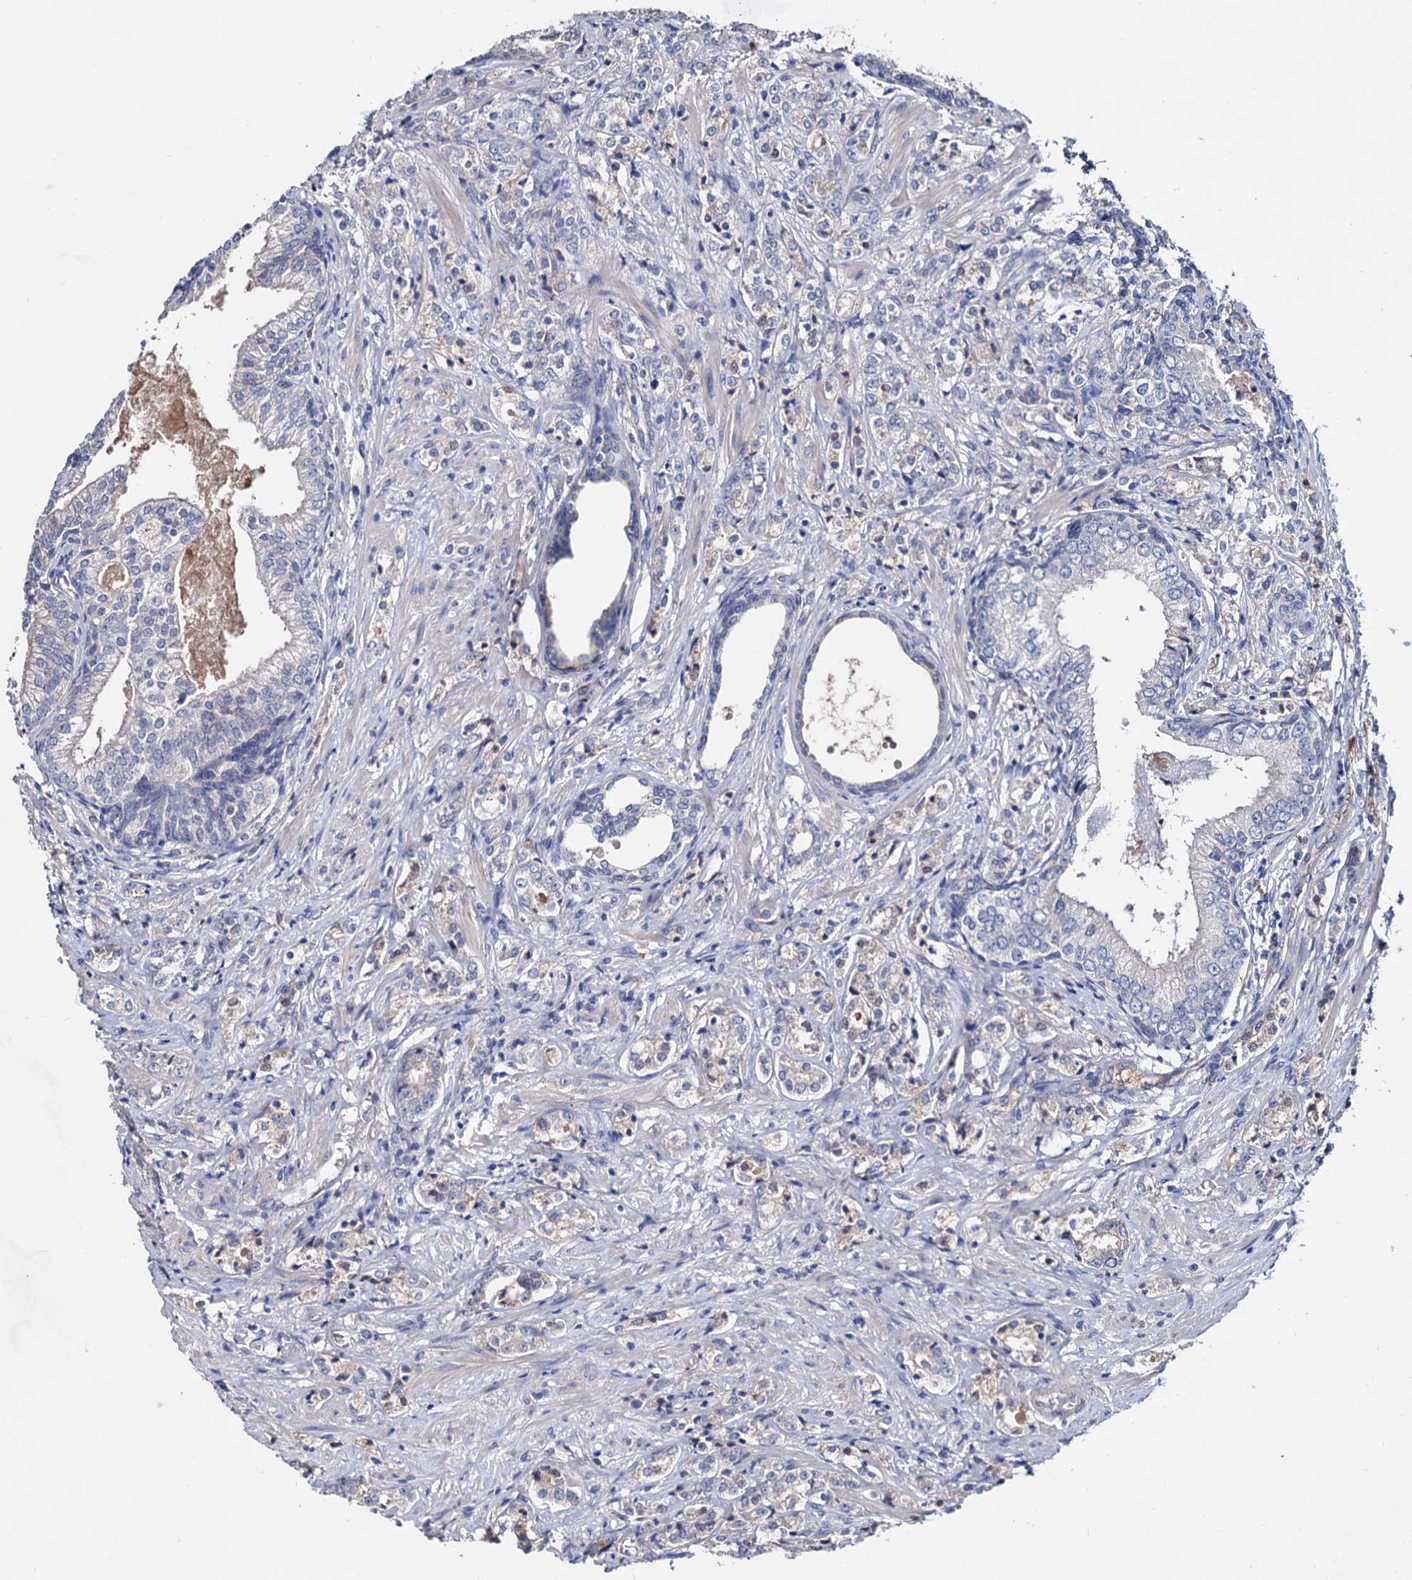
{"staining": {"intensity": "negative", "quantity": "none", "location": "none"}, "tissue": "prostate cancer", "cell_type": "Tumor cells", "image_type": "cancer", "snomed": [{"axis": "morphology", "description": "Adenocarcinoma, High grade"}, {"axis": "topography", "description": "Prostate"}], "caption": "This is a image of IHC staining of prostate high-grade adenocarcinoma, which shows no expression in tumor cells.", "gene": "NPAS4", "patient": {"sex": "male", "age": 69}}